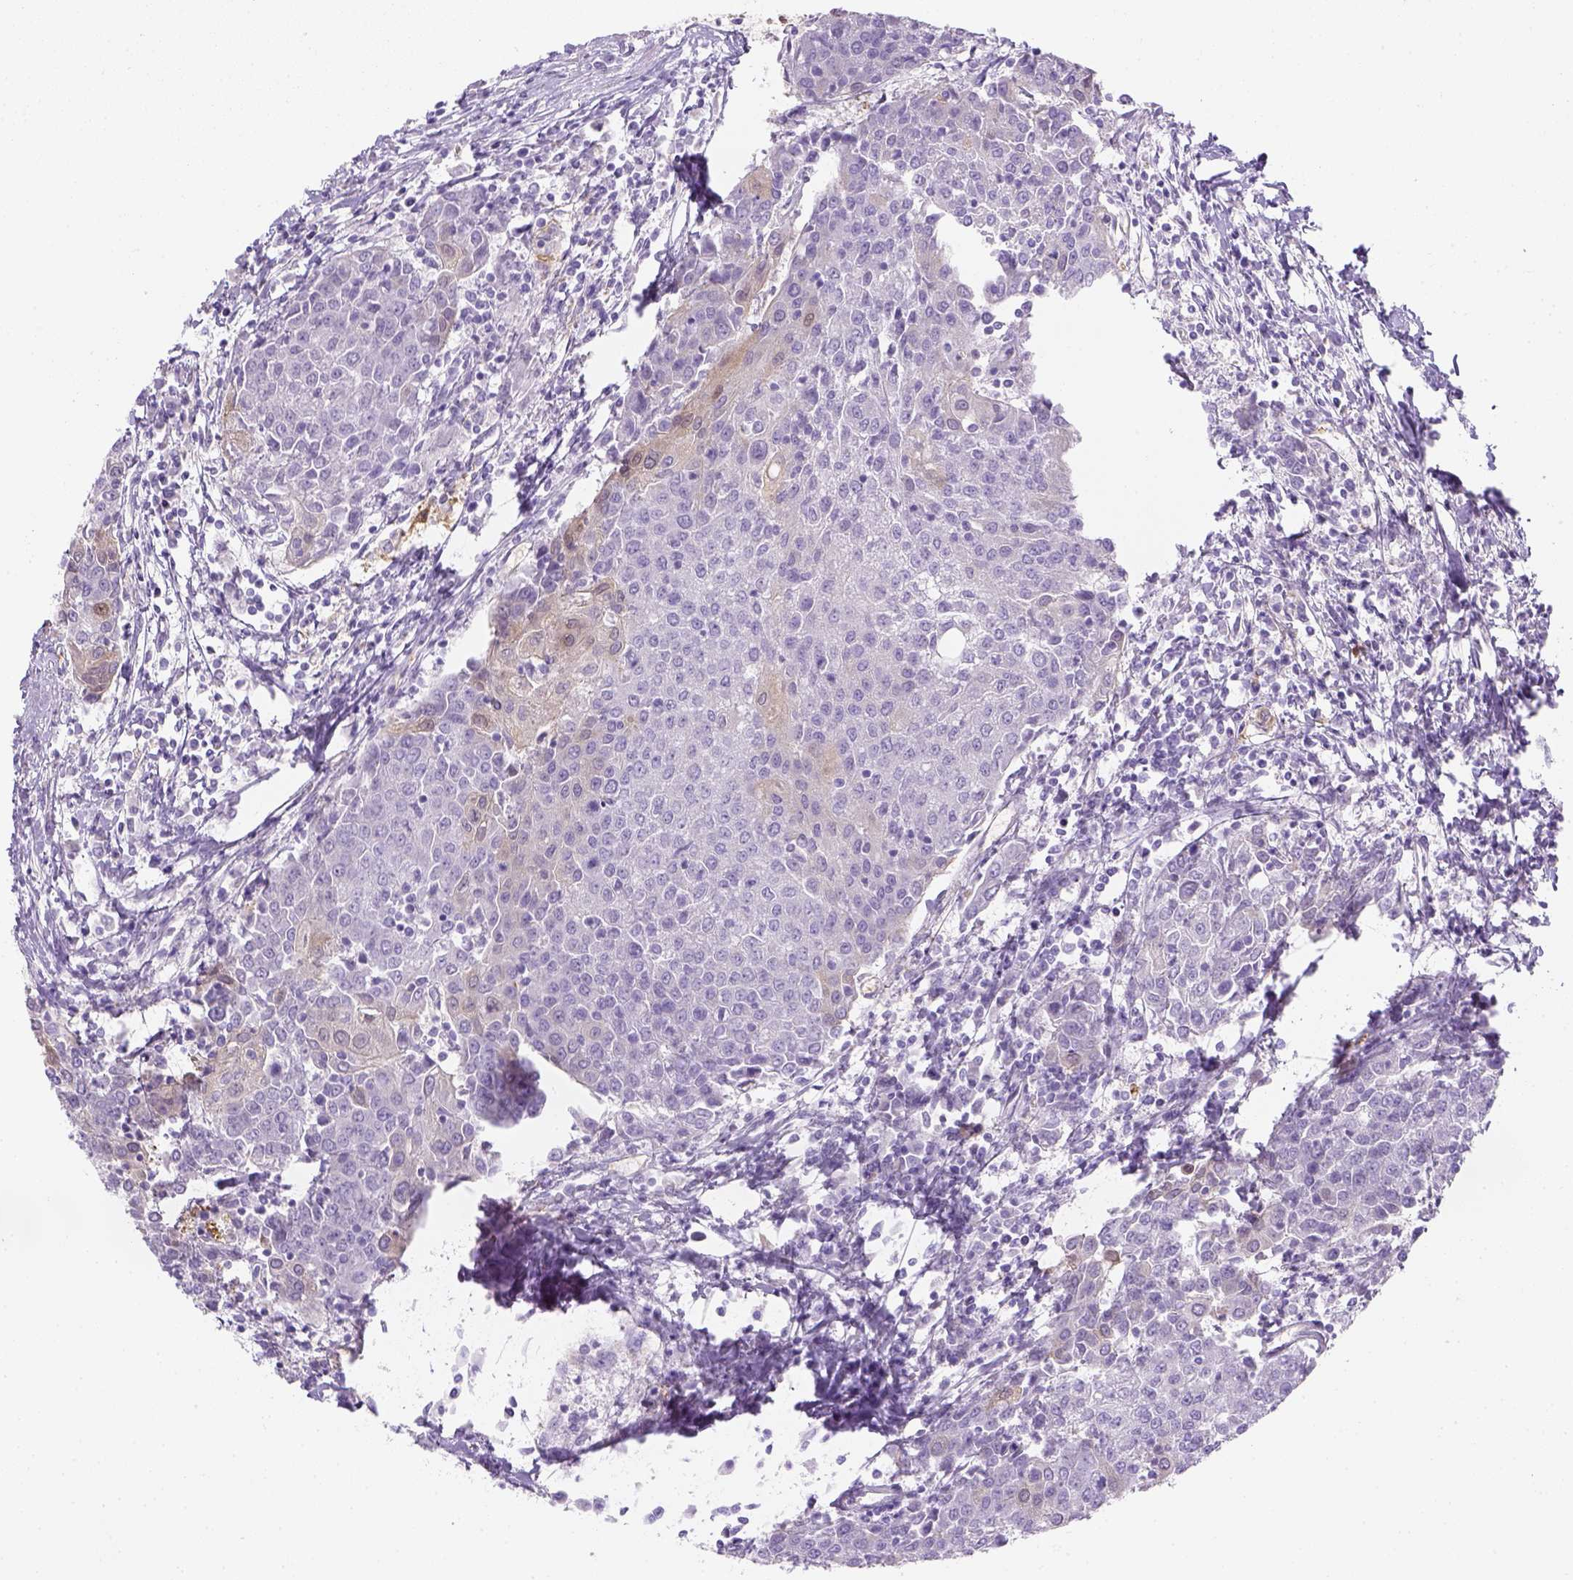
{"staining": {"intensity": "negative", "quantity": "none", "location": "none"}, "tissue": "urothelial cancer", "cell_type": "Tumor cells", "image_type": "cancer", "snomed": [{"axis": "morphology", "description": "Urothelial carcinoma, High grade"}, {"axis": "topography", "description": "Urinary bladder"}], "caption": "High-grade urothelial carcinoma was stained to show a protein in brown. There is no significant expression in tumor cells.", "gene": "CACNB1", "patient": {"sex": "female", "age": 85}}